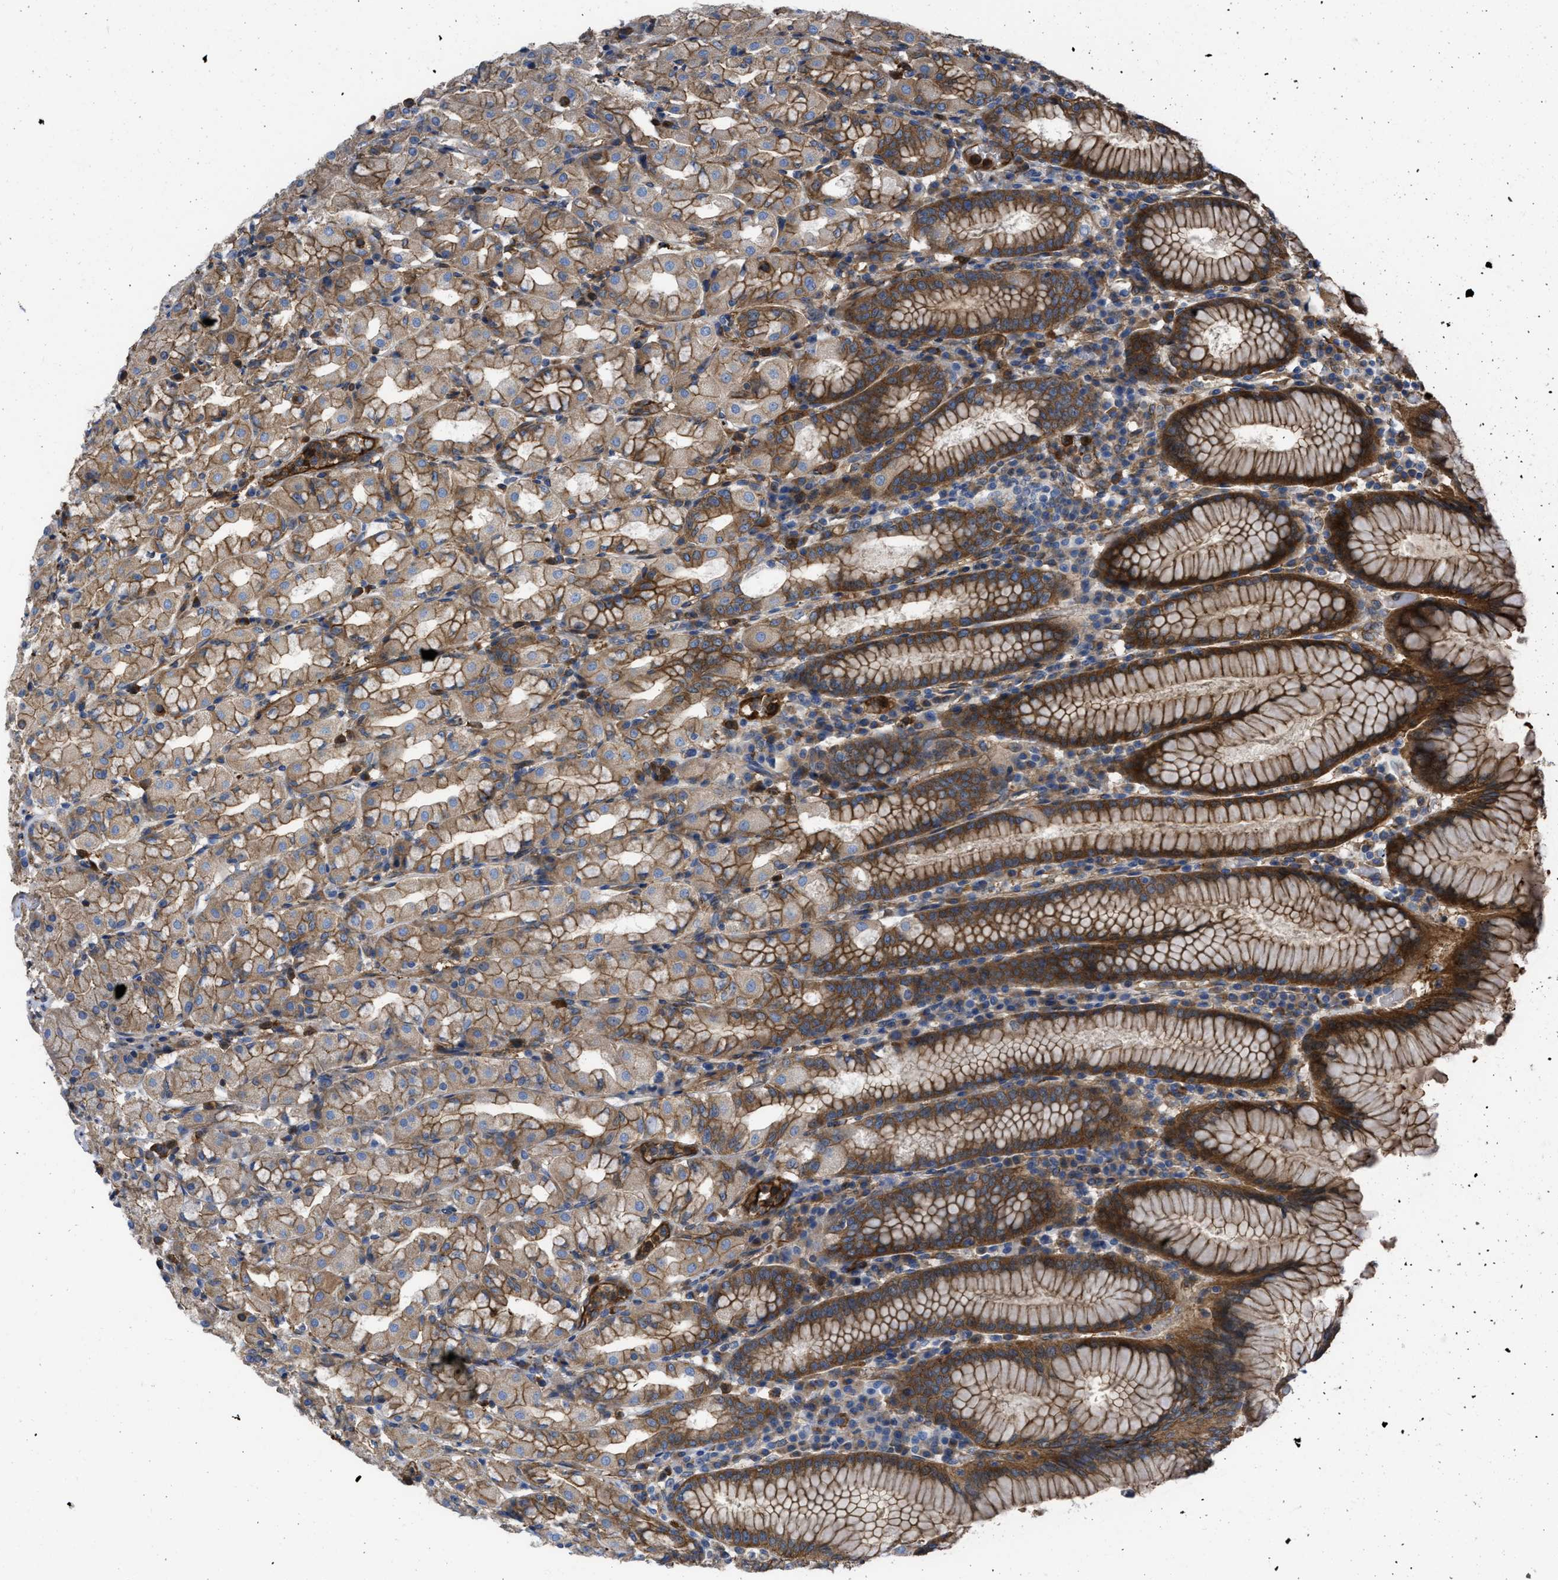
{"staining": {"intensity": "moderate", "quantity": ">75%", "location": "cytoplasmic/membranous"}, "tissue": "stomach", "cell_type": "Glandular cells", "image_type": "normal", "snomed": [{"axis": "morphology", "description": "Normal tissue, NOS"}, {"axis": "topography", "description": "Stomach"}, {"axis": "topography", "description": "Stomach, lower"}], "caption": "Stomach stained with a brown dye displays moderate cytoplasmic/membranous positive staining in approximately >75% of glandular cells.", "gene": "TRIOBP", "patient": {"sex": "female", "age": 56}}